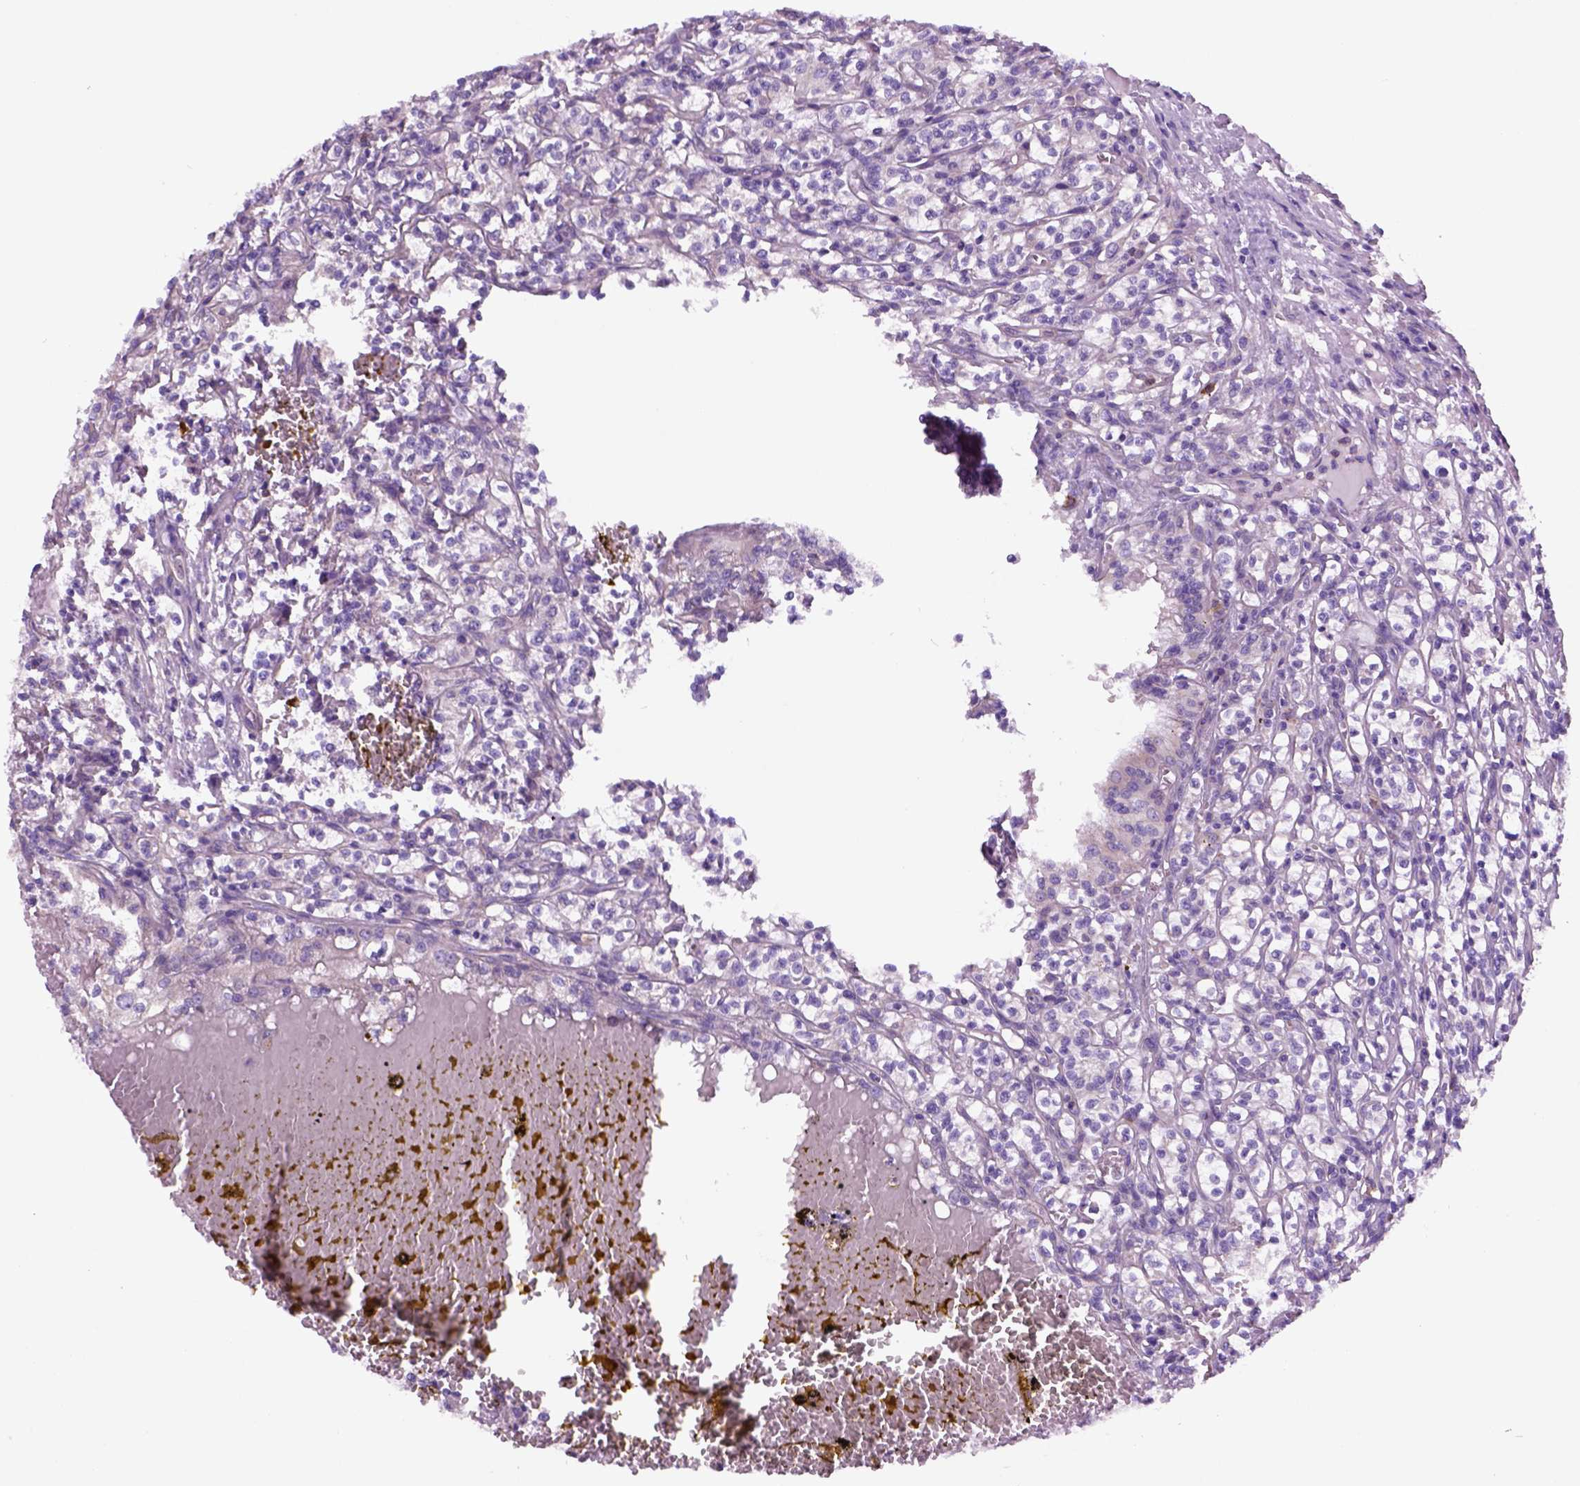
{"staining": {"intensity": "negative", "quantity": "none", "location": "none"}, "tissue": "renal cancer", "cell_type": "Tumor cells", "image_type": "cancer", "snomed": [{"axis": "morphology", "description": "Adenocarcinoma, NOS"}, {"axis": "topography", "description": "Kidney"}], "caption": "Immunohistochemistry (IHC) micrograph of neoplastic tissue: renal adenocarcinoma stained with DAB (3,3'-diaminobenzidine) exhibits no significant protein expression in tumor cells.", "gene": "PIAS3", "patient": {"sex": "male", "age": 36}}